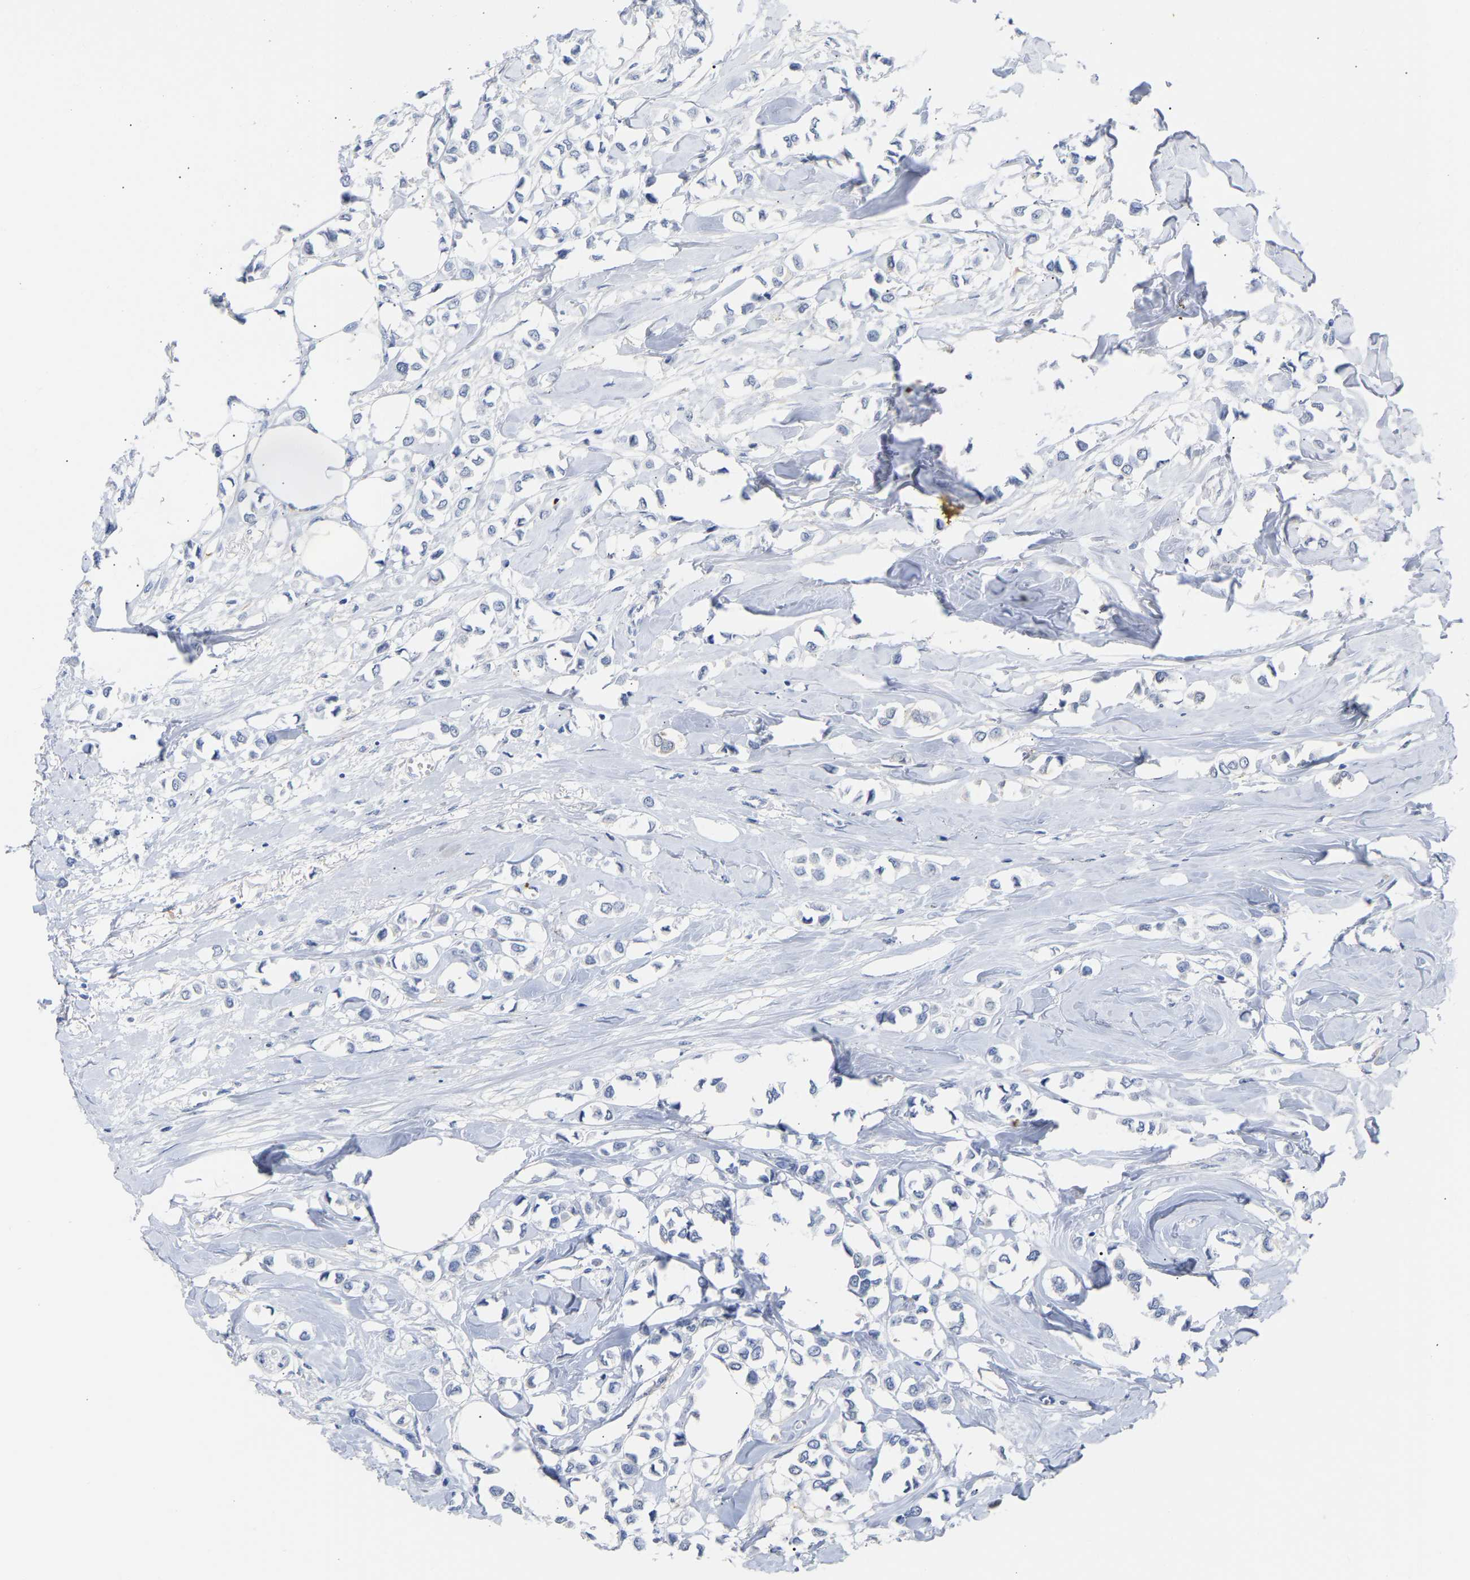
{"staining": {"intensity": "negative", "quantity": "none", "location": "none"}, "tissue": "breast cancer", "cell_type": "Tumor cells", "image_type": "cancer", "snomed": [{"axis": "morphology", "description": "Lobular carcinoma"}, {"axis": "topography", "description": "Breast"}], "caption": "IHC of breast cancer reveals no expression in tumor cells.", "gene": "AMPH", "patient": {"sex": "female", "age": 51}}